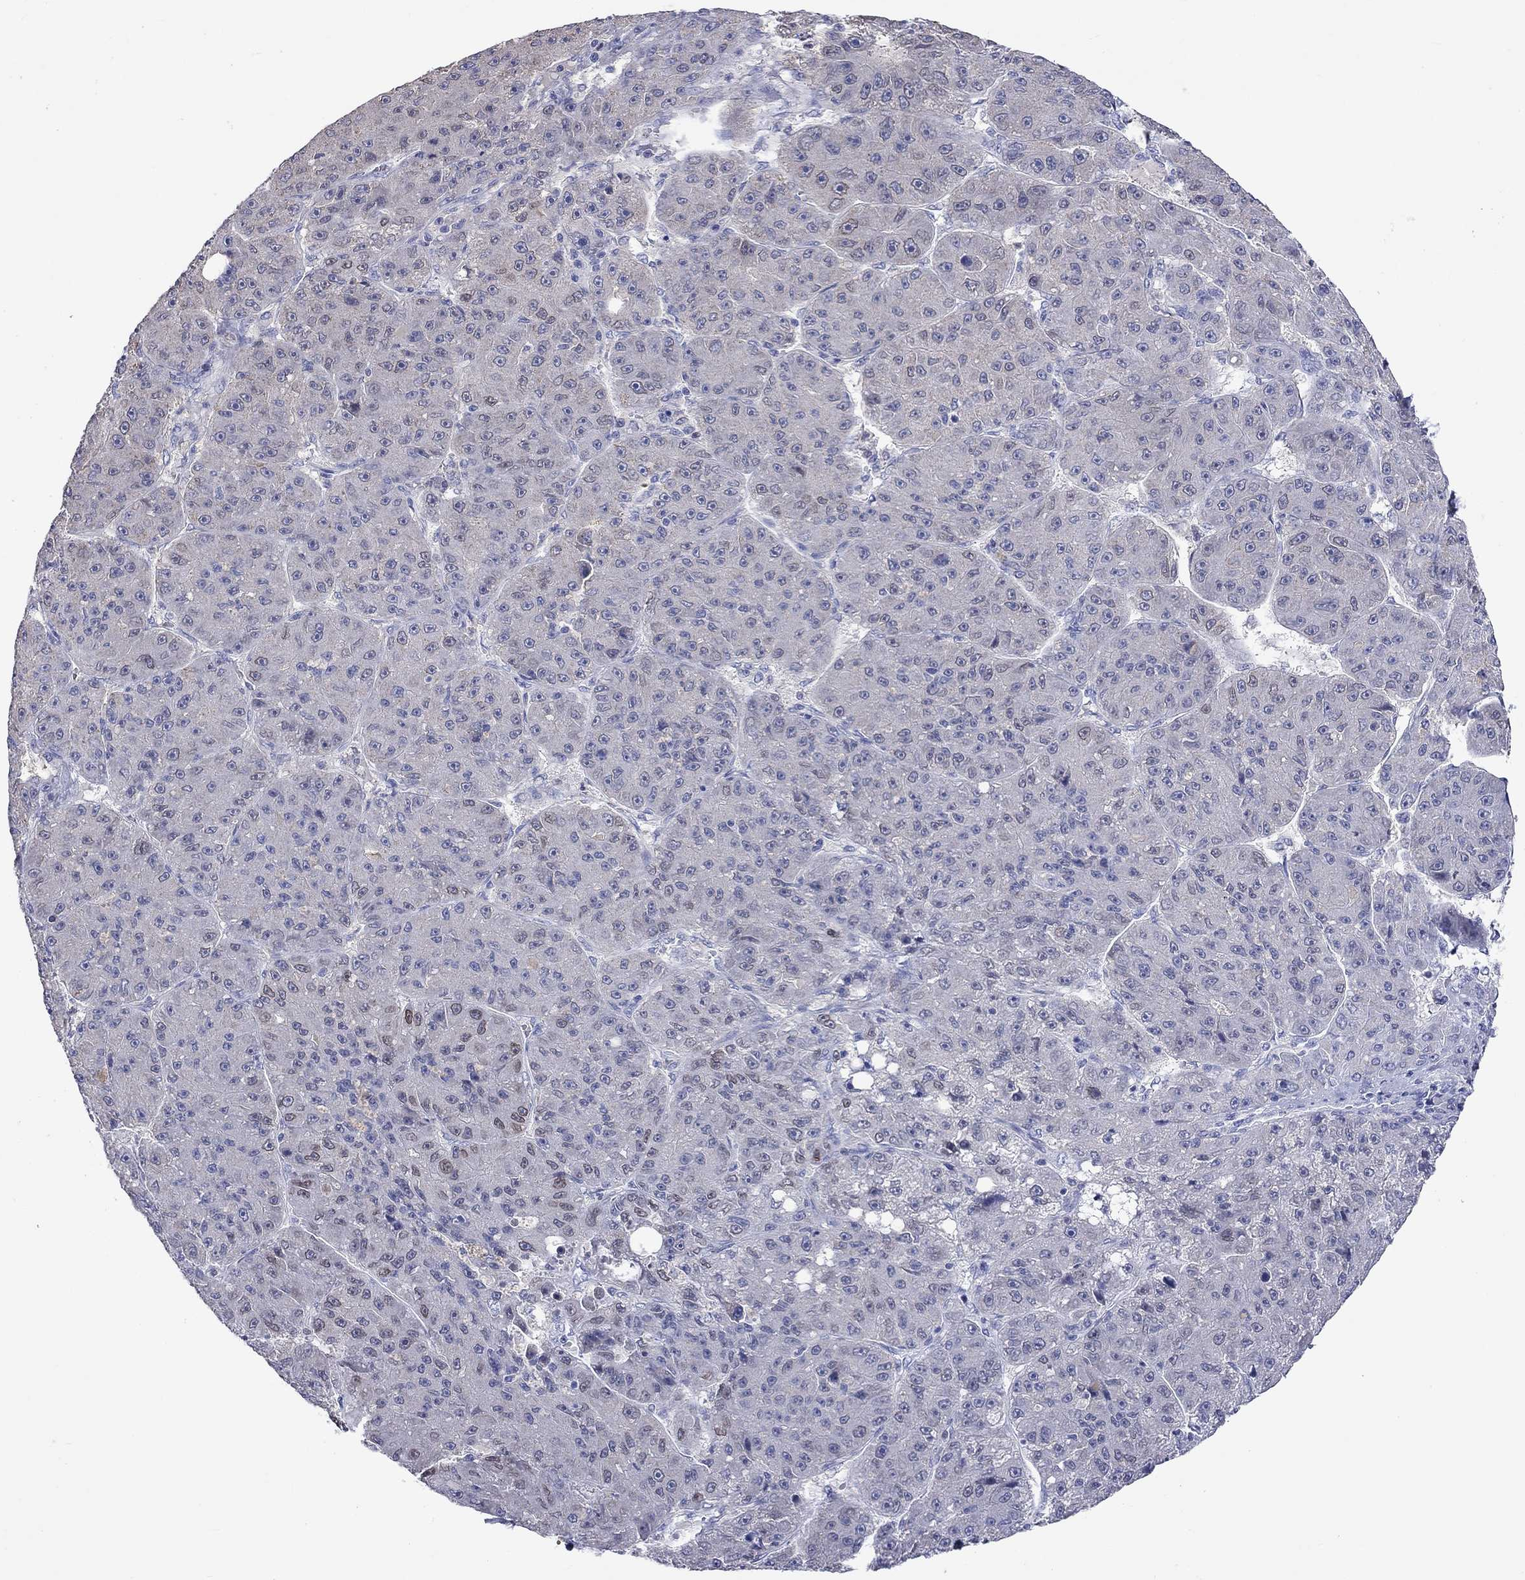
{"staining": {"intensity": "weak", "quantity": "<25%", "location": "cytoplasmic/membranous"}, "tissue": "liver cancer", "cell_type": "Tumor cells", "image_type": "cancer", "snomed": [{"axis": "morphology", "description": "Carcinoma, Hepatocellular, NOS"}, {"axis": "topography", "description": "Liver"}], "caption": "Immunohistochemistry (IHC) of liver cancer exhibits no expression in tumor cells.", "gene": "LRFN4", "patient": {"sex": "male", "age": 67}}